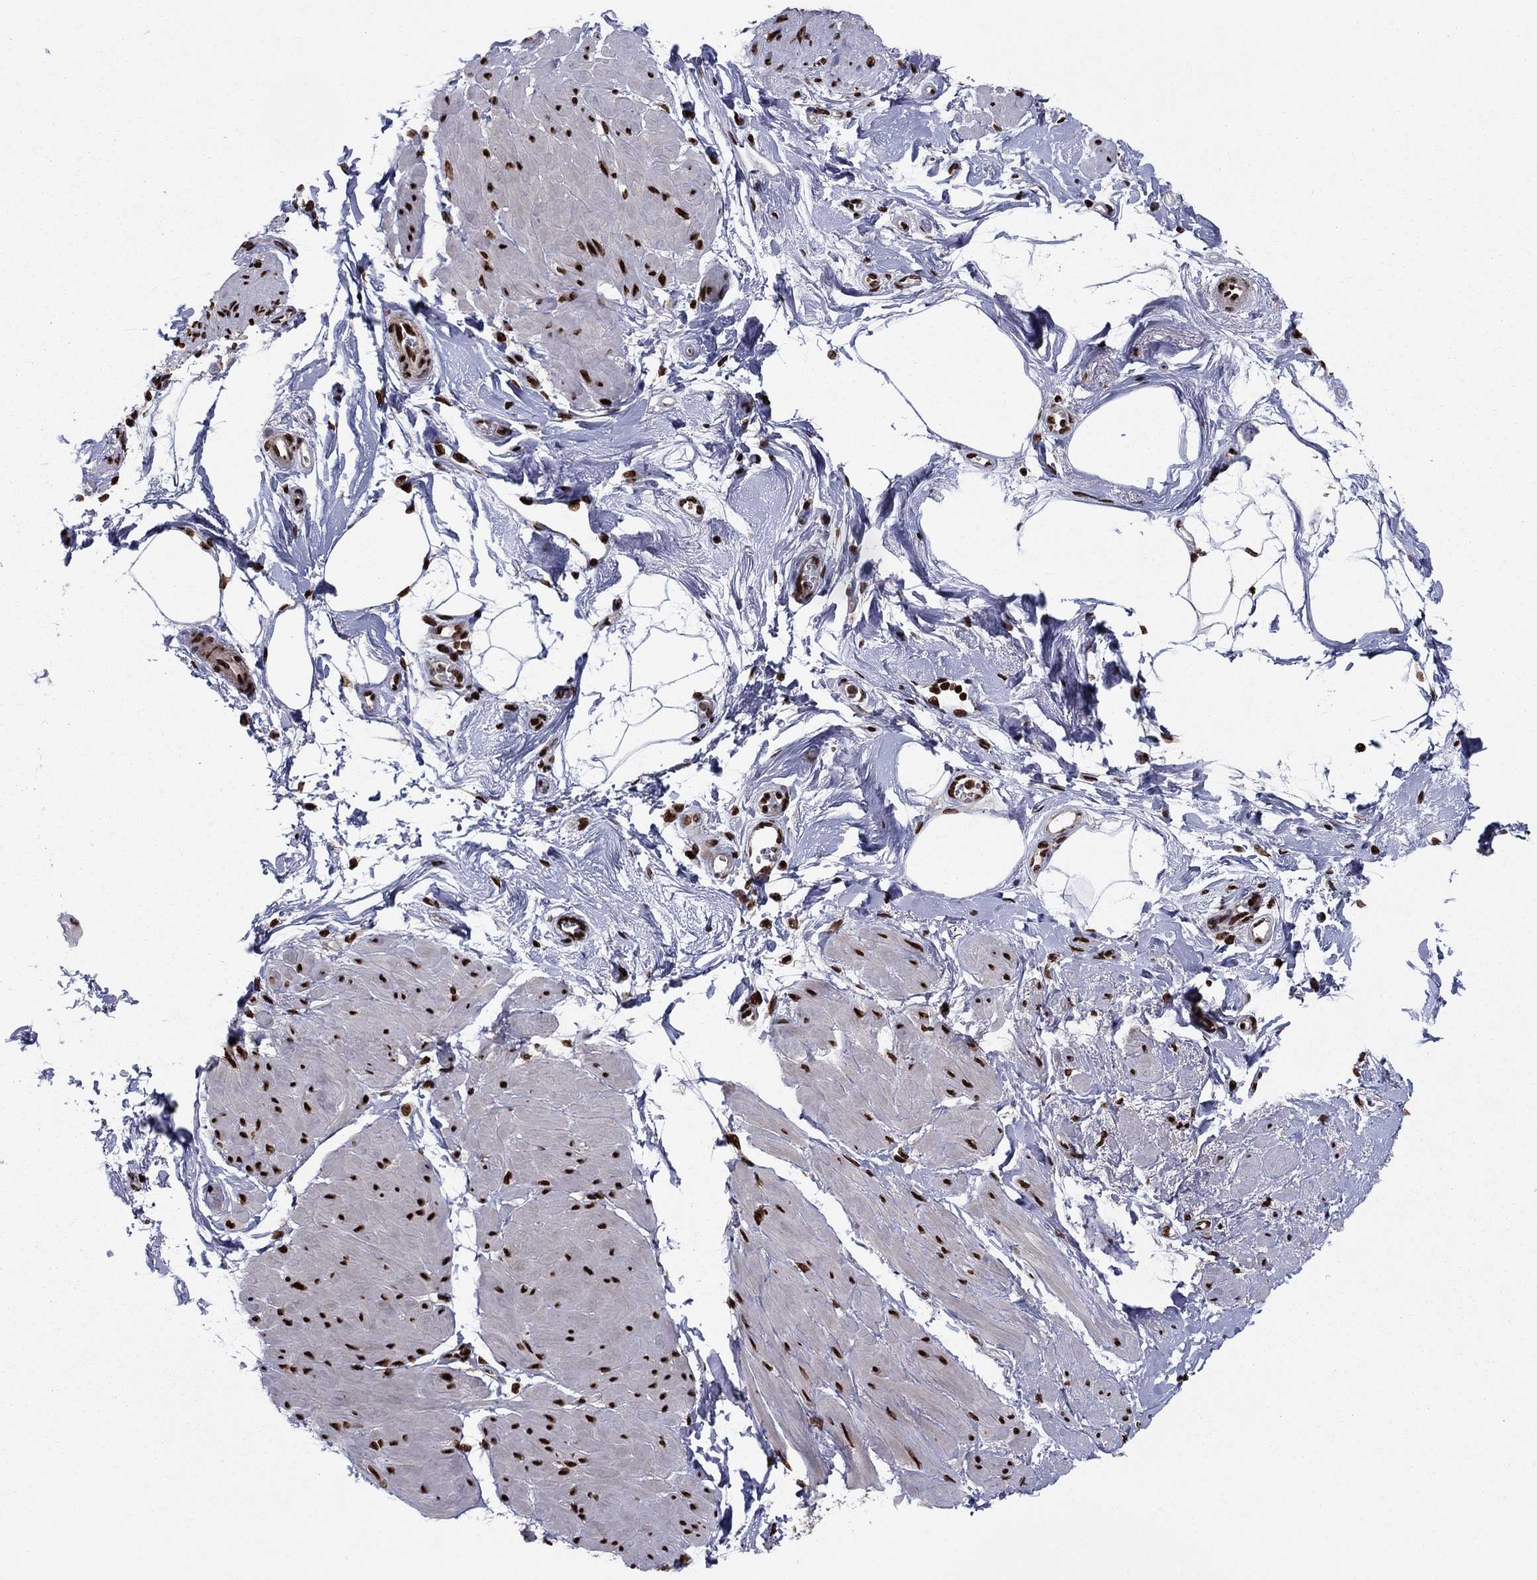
{"staining": {"intensity": "strong", "quantity": ">75%", "location": "nuclear"}, "tissue": "smooth muscle", "cell_type": "Smooth muscle cells", "image_type": "normal", "snomed": [{"axis": "morphology", "description": "Normal tissue, NOS"}, {"axis": "topography", "description": "Adipose tissue"}, {"axis": "topography", "description": "Smooth muscle"}, {"axis": "topography", "description": "Peripheral nerve tissue"}], "caption": "This photomicrograph reveals IHC staining of benign human smooth muscle, with high strong nuclear staining in approximately >75% of smooth muscle cells.", "gene": "USP54", "patient": {"sex": "male", "age": 83}}